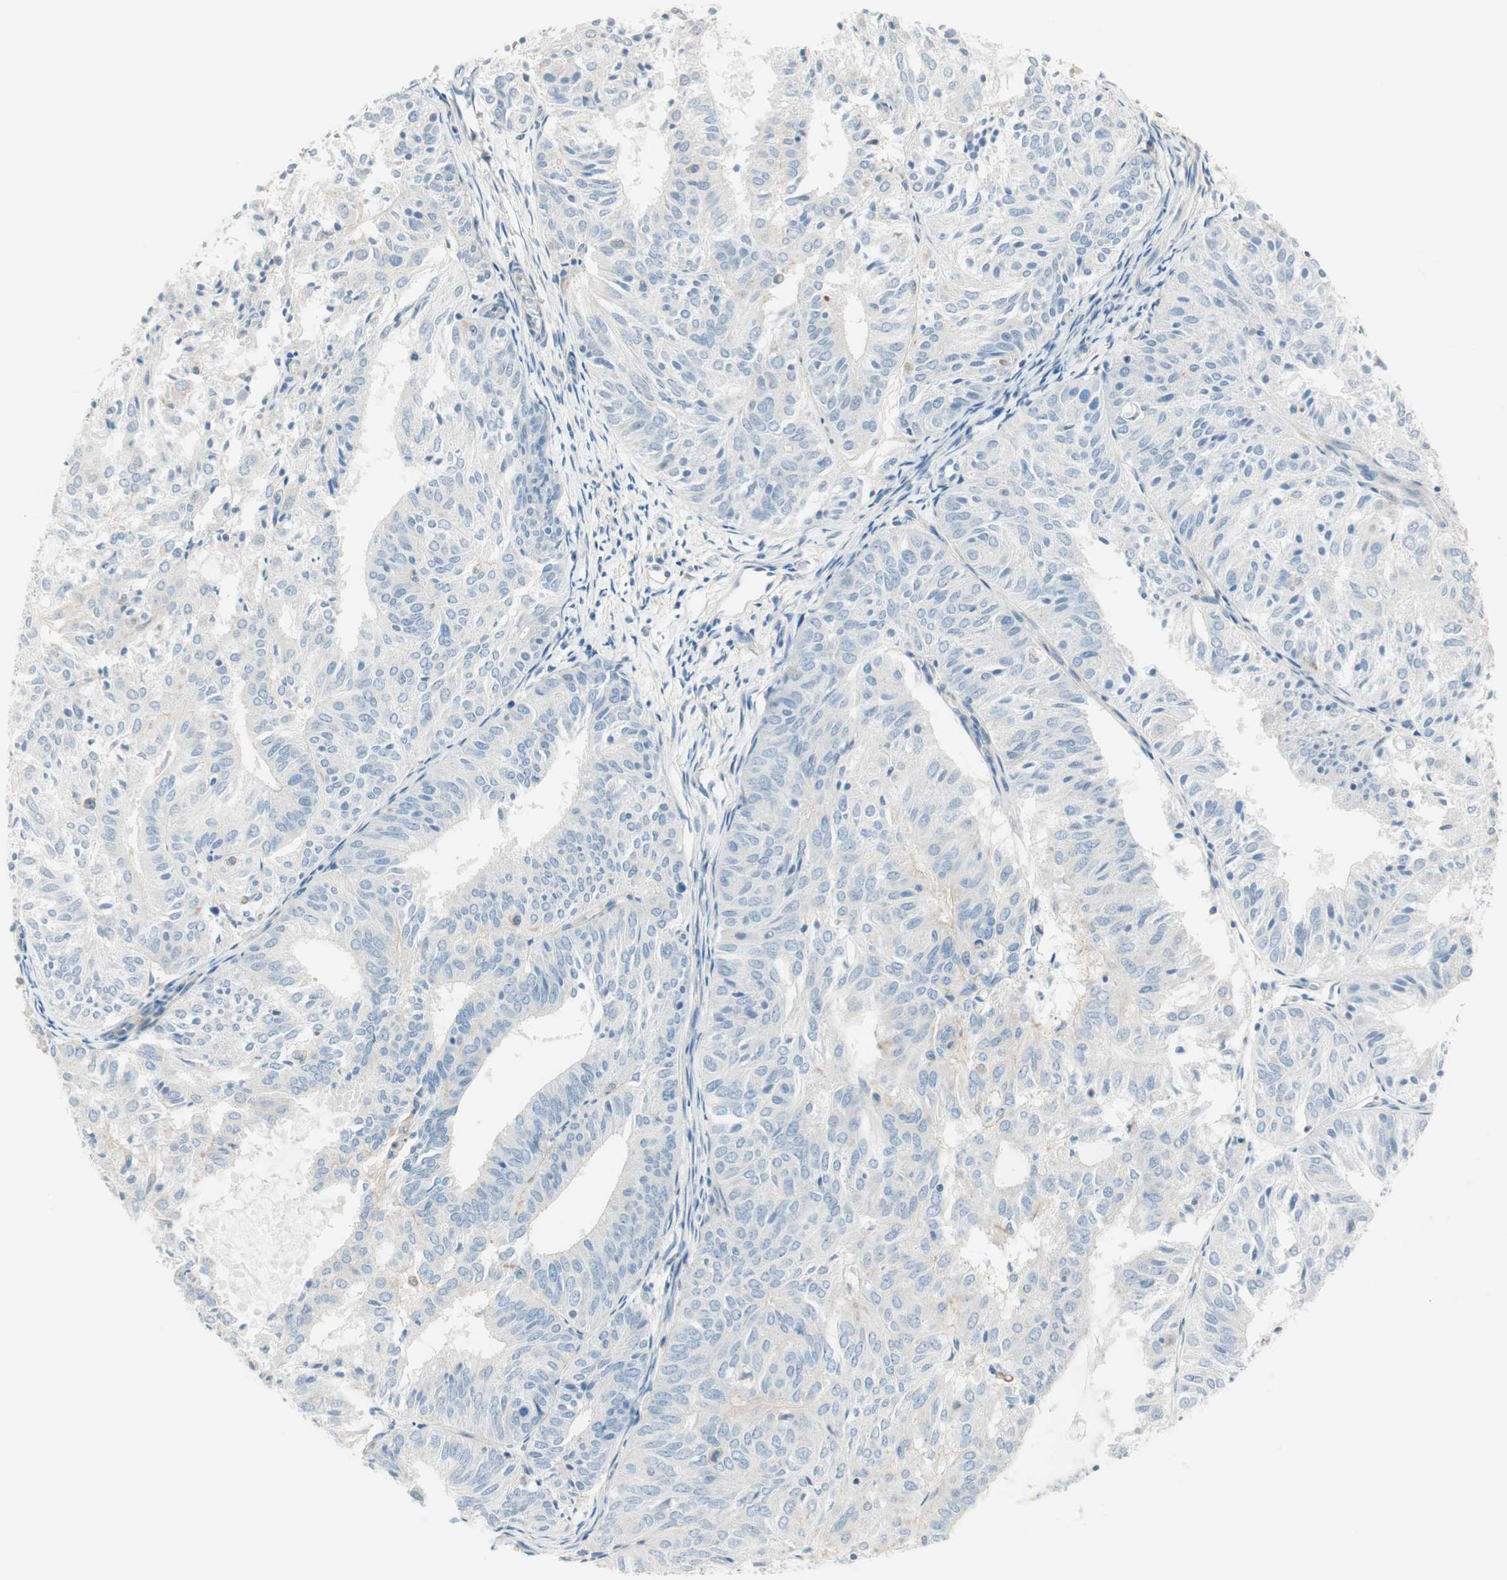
{"staining": {"intensity": "negative", "quantity": "none", "location": "none"}, "tissue": "endometrial cancer", "cell_type": "Tumor cells", "image_type": "cancer", "snomed": [{"axis": "morphology", "description": "Adenocarcinoma, NOS"}, {"axis": "topography", "description": "Uterus"}], "caption": "Micrograph shows no significant protein expression in tumor cells of adenocarcinoma (endometrial).", "gene": "CDK3", "patient": {"sex": "female", "age": 60}}